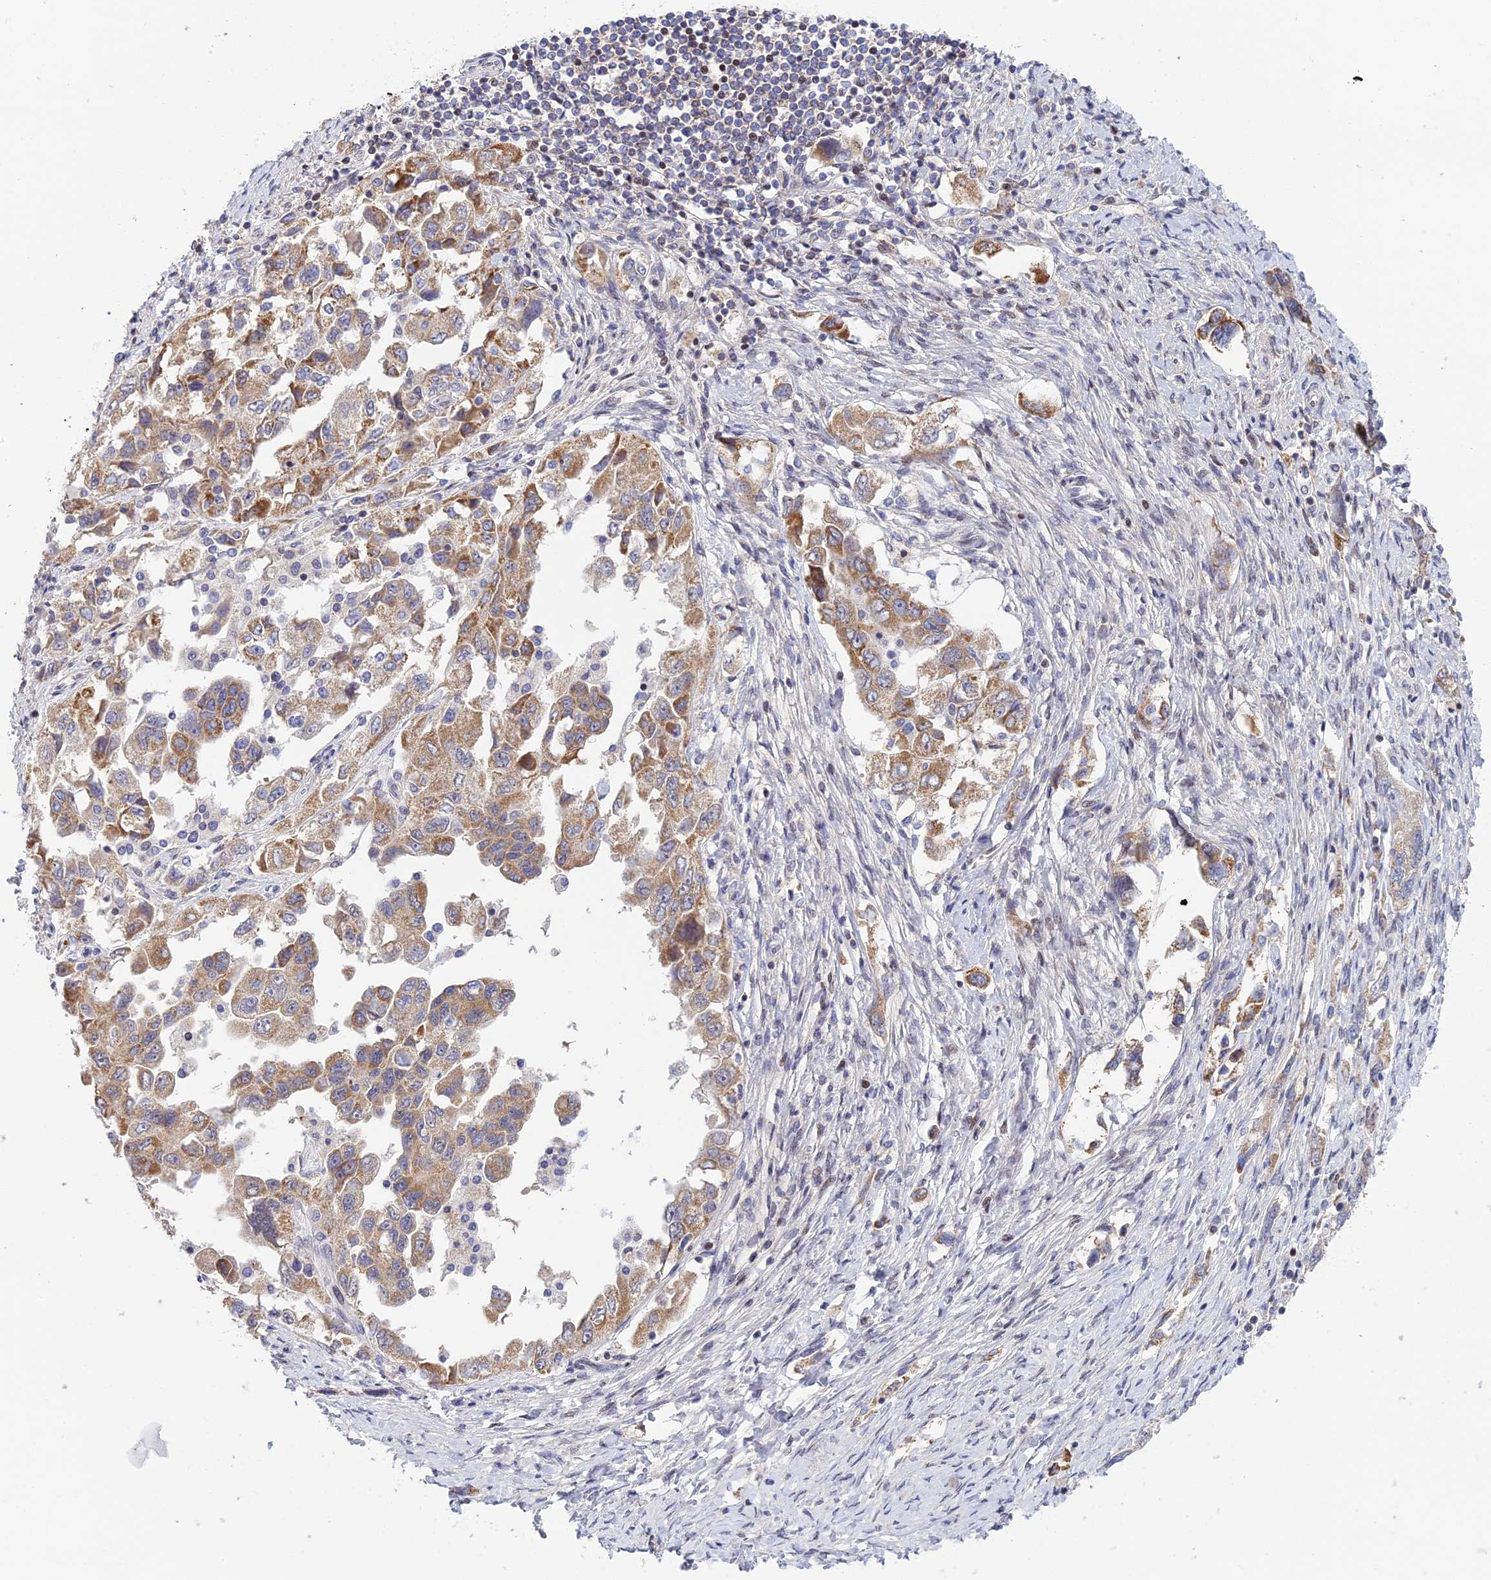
{"staining": {"intensity": "moderate", "quantity": "25%-75%", "location": "cytoplasmic/membranous"}, "tissue": "ovarian cancer", "cell_type": "Tumor cells", "image_type": "cancer", "snomed": [{"axis": "morphology", "description": "Carcinoma, NOS"}, {"axis": "morphology", "description": "Cystadenocarcinoma, serous, NOS"}, {"axis": "topography", "description": "Ovary"}], "caption": "A photomicrograph of human ovarian carcinoma stained for a protein exhibits moderate cytoplasmic/membranous brown staining in tumor cells.", "gene": "ELOA2", "patient": {"sex": "female", "age": 69}}